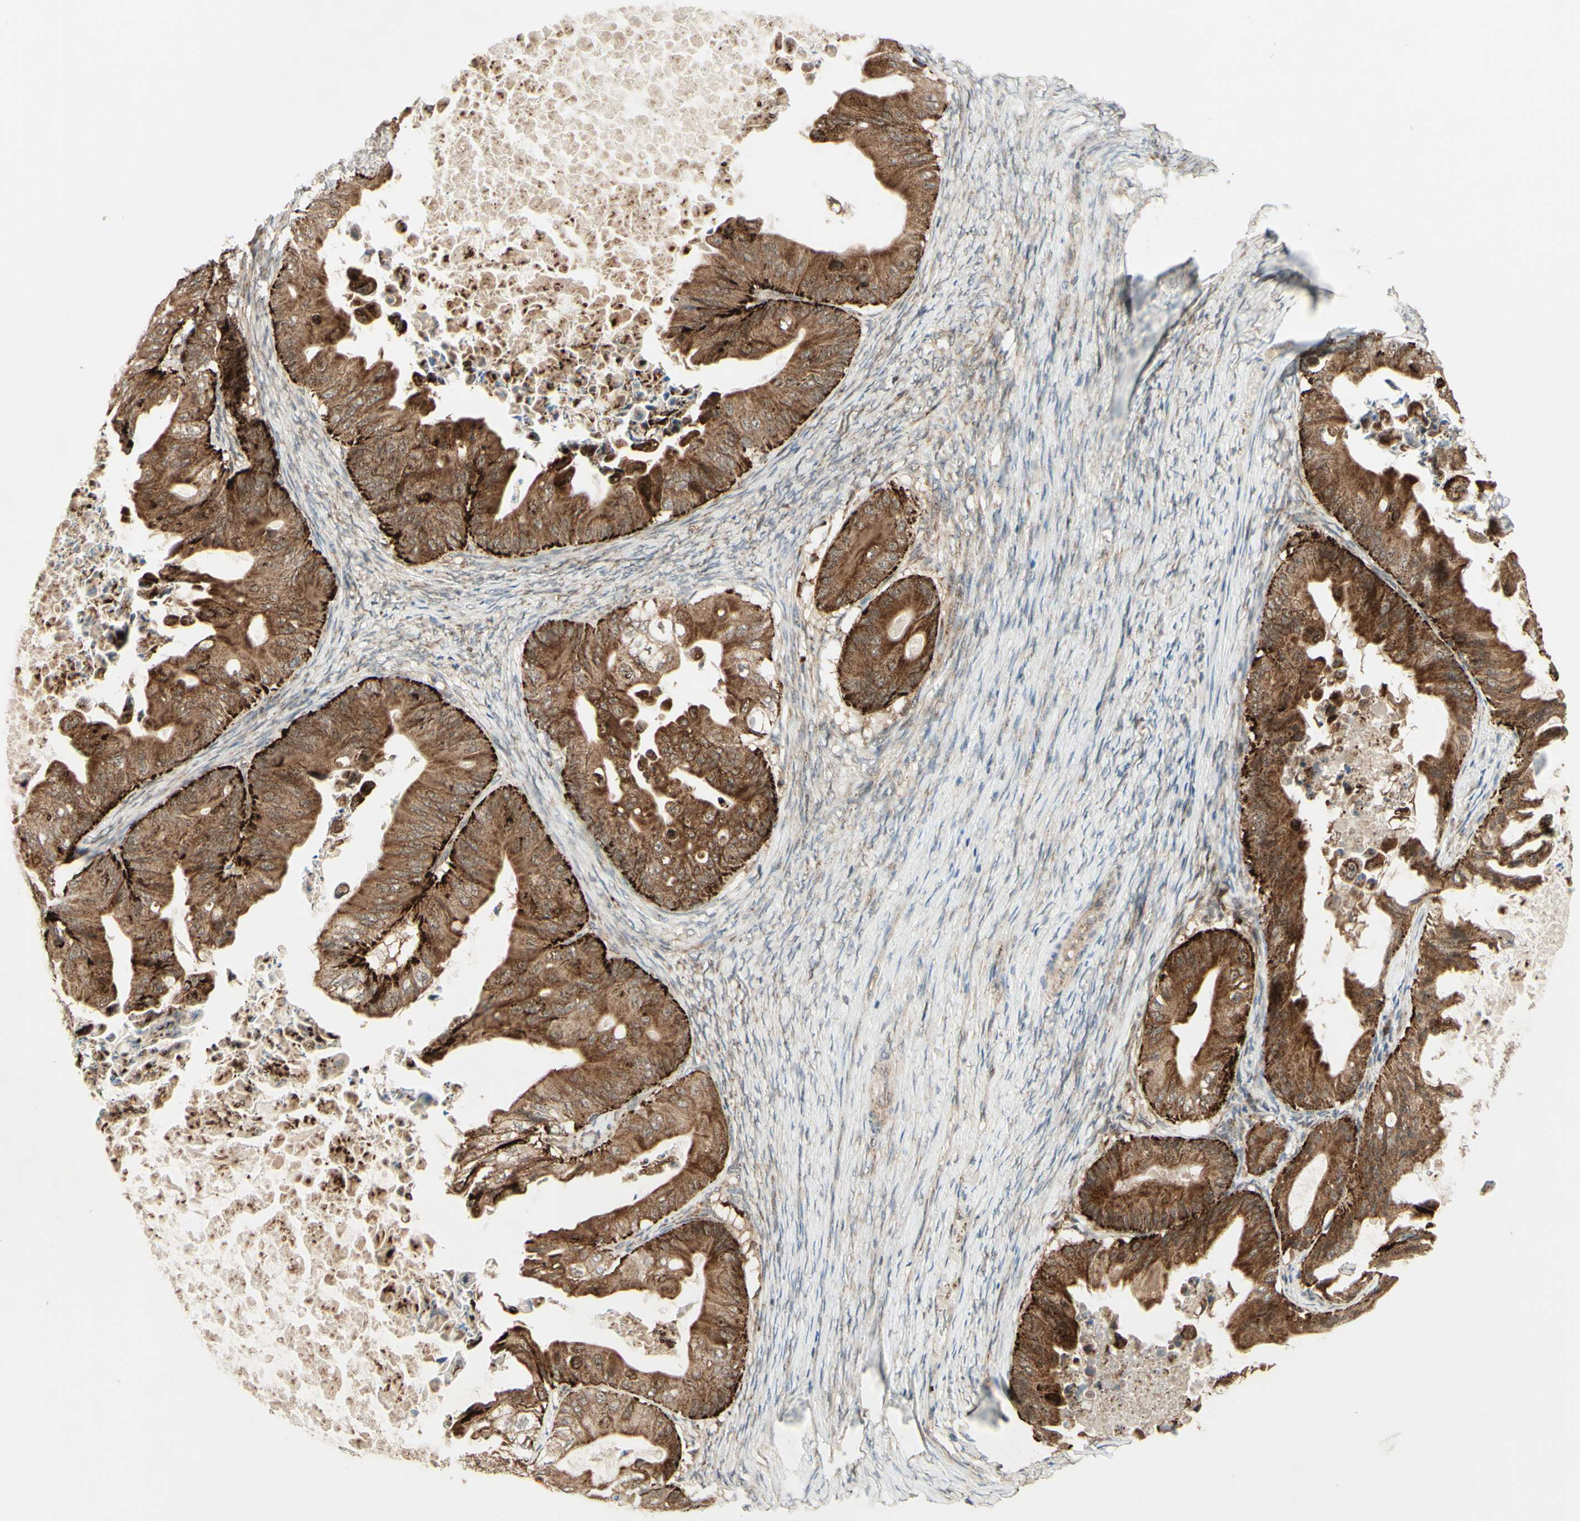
{"staining": {"intensity": "moderate", "quantity": ">75%", "location": "cytoplasmic/membranous"}, "tissue": "ovarian cancer", "cell_type": "Tumor cells", "image_type": "cancer", "snomed": [{"axis": "morphology", "description": "Cystadenocarcinoma, mucinous, NOS"}, {"axis": "topography", "description": "Ovary"}], "caption": "Immunohistochemical staining of mucinous cystadenocarcinoma (ovarian) reveals moderate cytoplasmic/membranous protein expression in approximately >75% of tumor cells.", "gene": "DHRS3", "patient": {"sex": "female", "age": 37}}